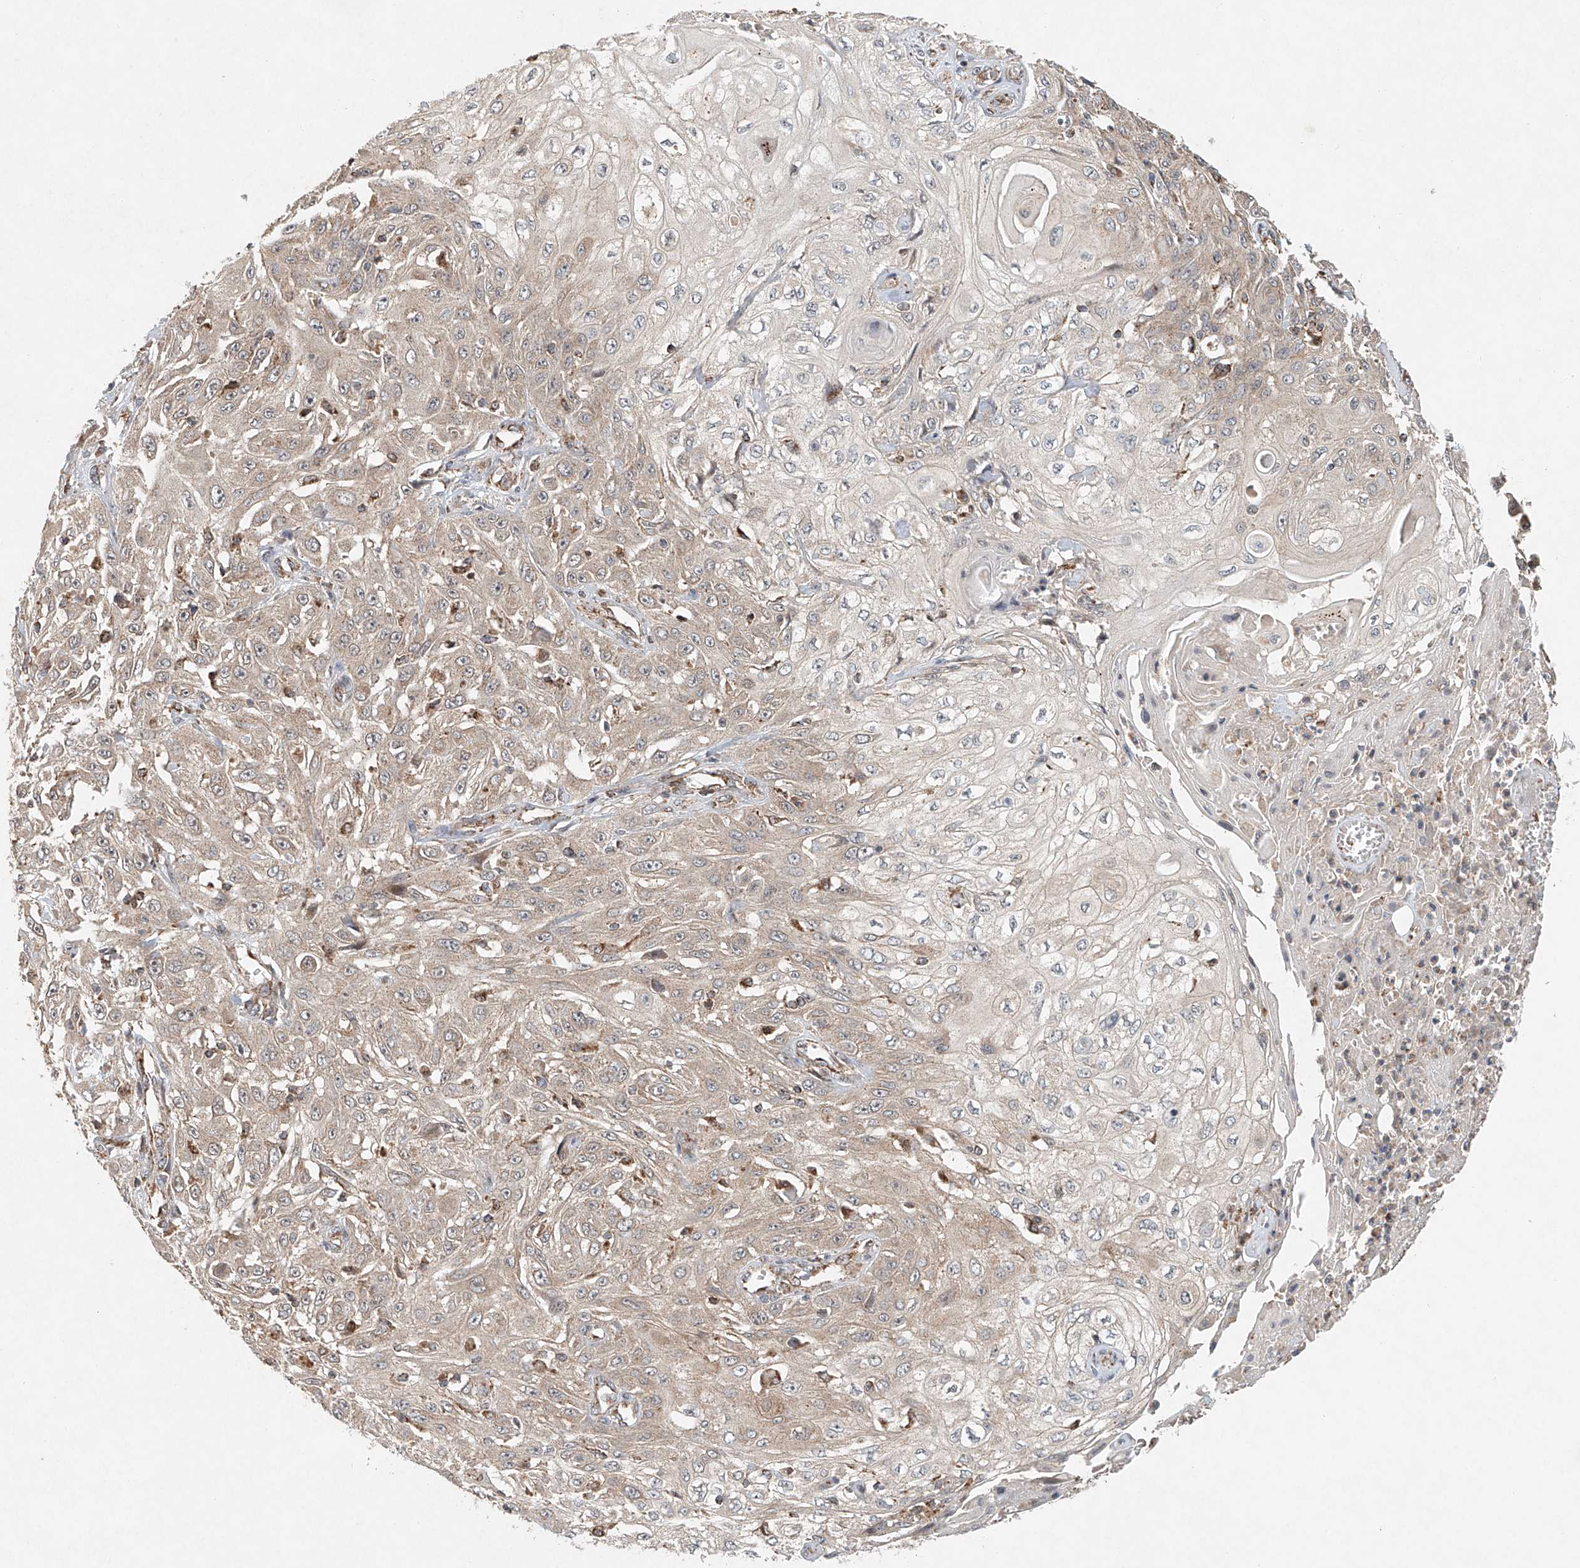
{"staining": {"intensity": "weak", "quantity": "25%-75%", "location": "cytoplasmic/membranous"}, "tissue": "skin cancer", "cell_type": "Tumor cells", "image_type": "cancer", "snomed": [{"axis": "morphology", "description": "Squamous cell carcinoma, NOS"}, {"axis": "morphology", "description": "Squamous cell carcinoma, metastatic, NOS"}, {"axis": "topography", "description": "Skin"}, {"axis": "topography", "description": "Lymph node"}], "caption": "Squamous cell carcinoma (skin) stained for a protein shows weak cytoplasmic/membranous positivity in tumor cells.", "gene": "DCAF11", "patient": {"sex": "male", "age": 75}}